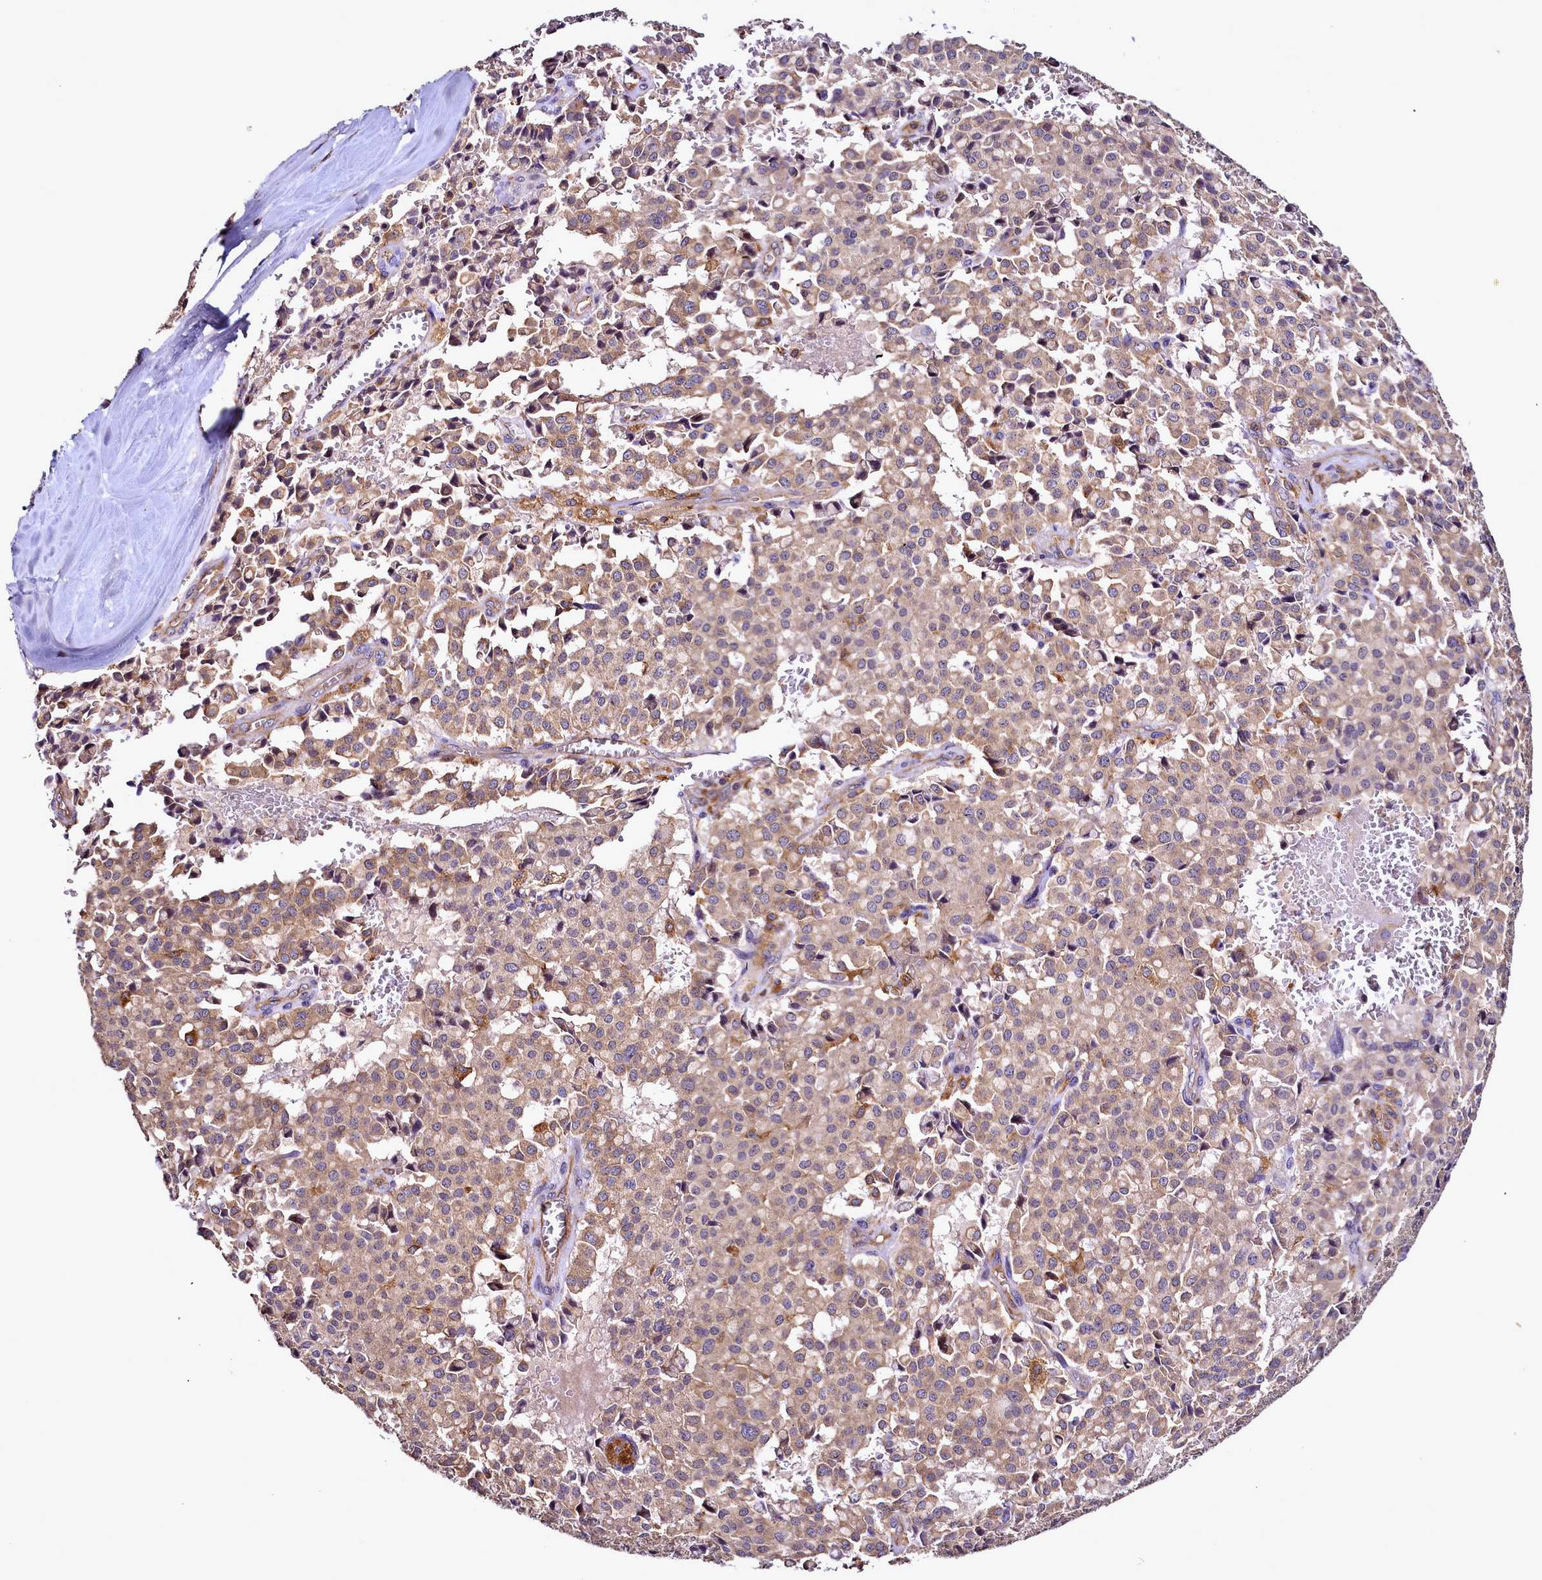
{"staining": {"intensity": "moderate", "quantity": ">75%", "location": "cytoplasmic/membranous"}, "tissue": "pancreatic cancer", "cell_type": "Tumor cells", "image_type": "cancer", "snomed": [{"axis": "morphology", "description": "Adenocarcinoma, NOS"}, {"axis": "topography", "description": "Pancreas"}], "caption": "IHC micrograph of neoplastic tissue: pancreatic cancer stained using IHC demonstrates medium levels of moderate protein expression localized specifically in the cytoplasmic/membranous of tumor cells, appearing as a cytoplasmic/membranous brown color.", "gene": "NCKAP1L", "patient": {"sex": "male", "age": 65}}